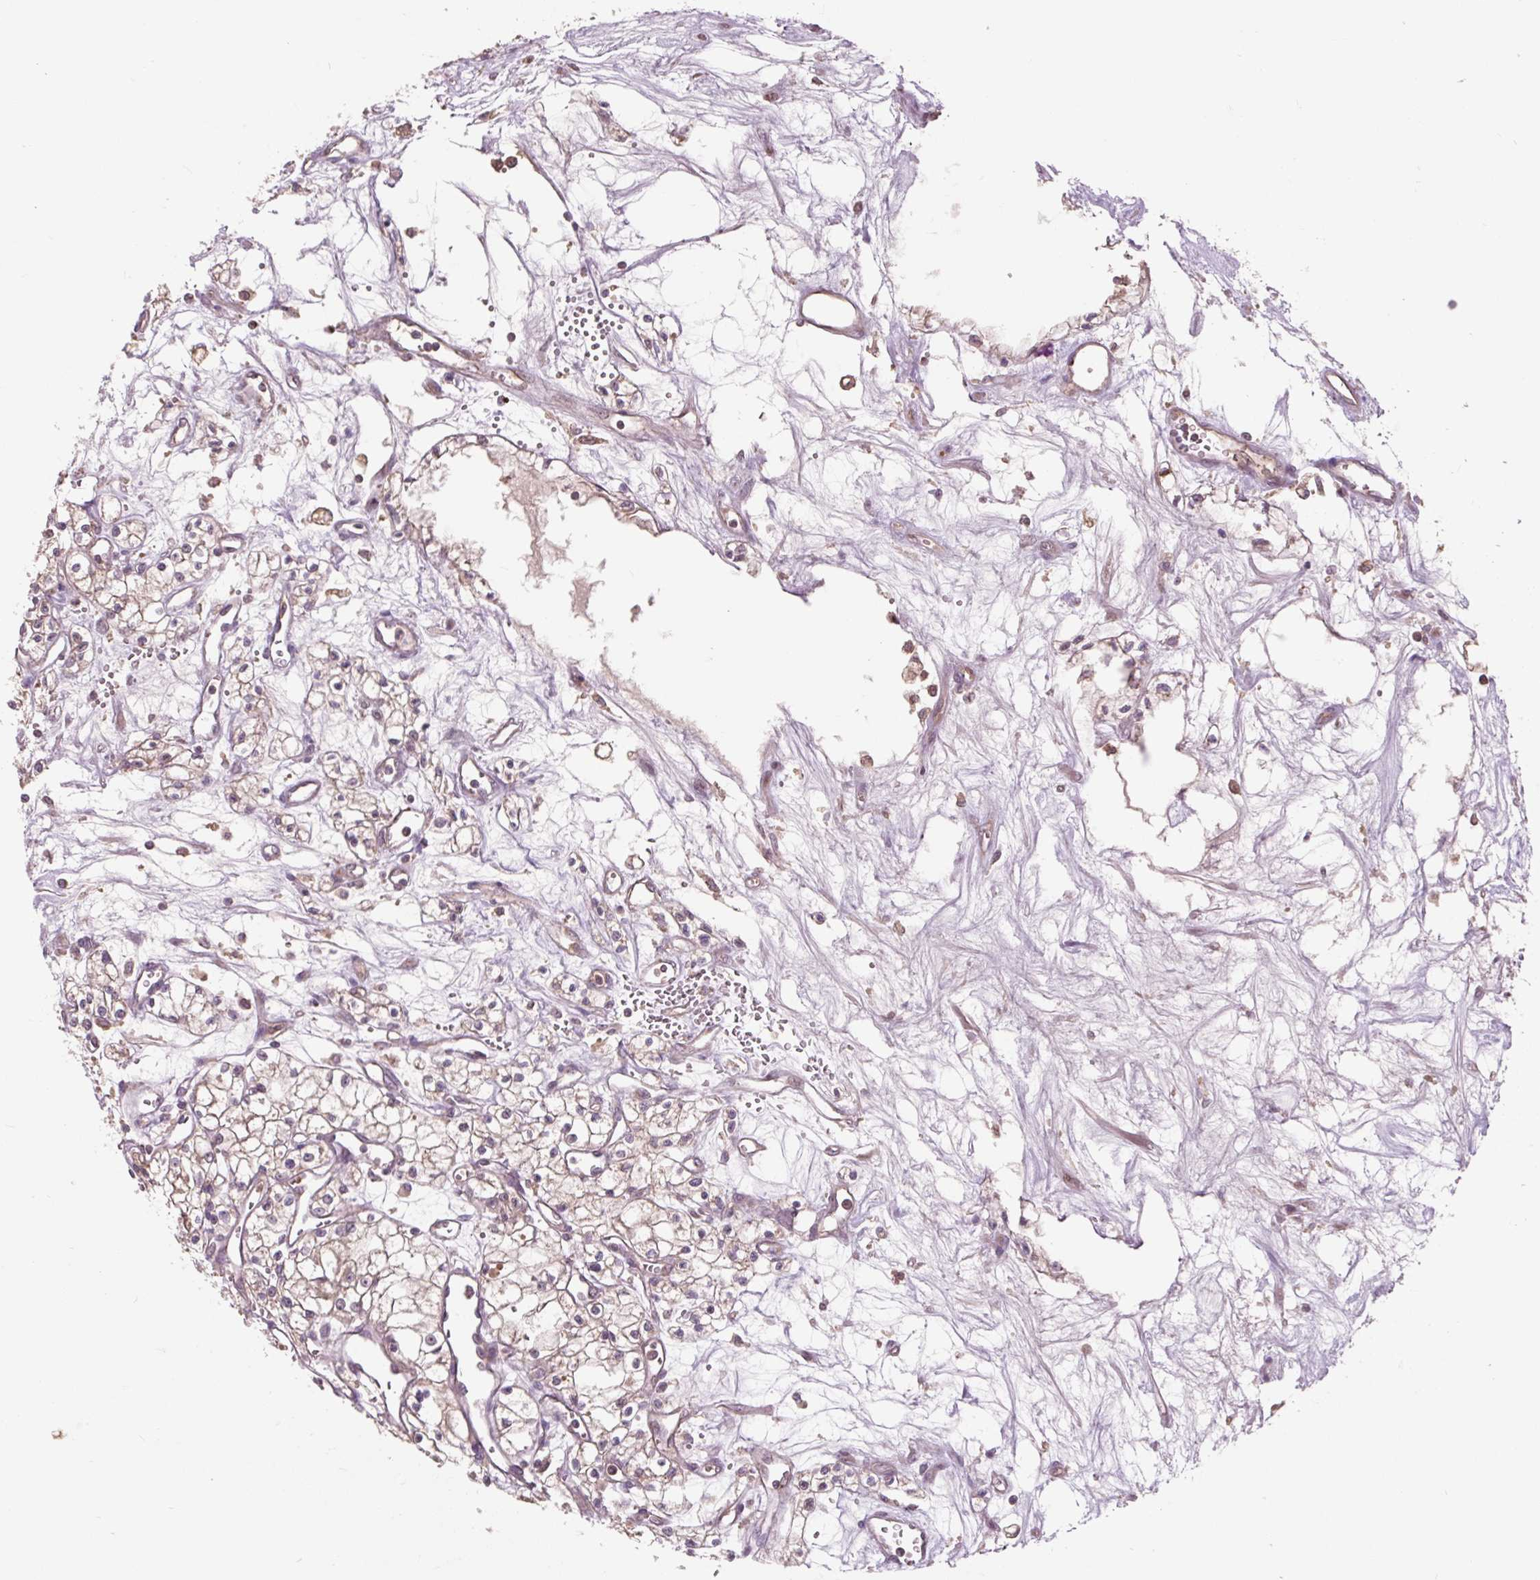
{"staining": {"intensity": "negative", "quantity": "none", "location": "none"}, "tissue": "renal cancer", "cell_type": "Tumor cells", "image_type": "cancer", "snomed": [{"axis": "morphology", "description": "Adenocarcinoma, NOS"}, {"axis": "topography", "description": "Kidney"}], "caption": "Adenocarcinoma (renal) stained for a protein using IHC reveals no staining tumor cells.", "gene": "MMS19", "patient": {"sex": "male", "age": 59}}